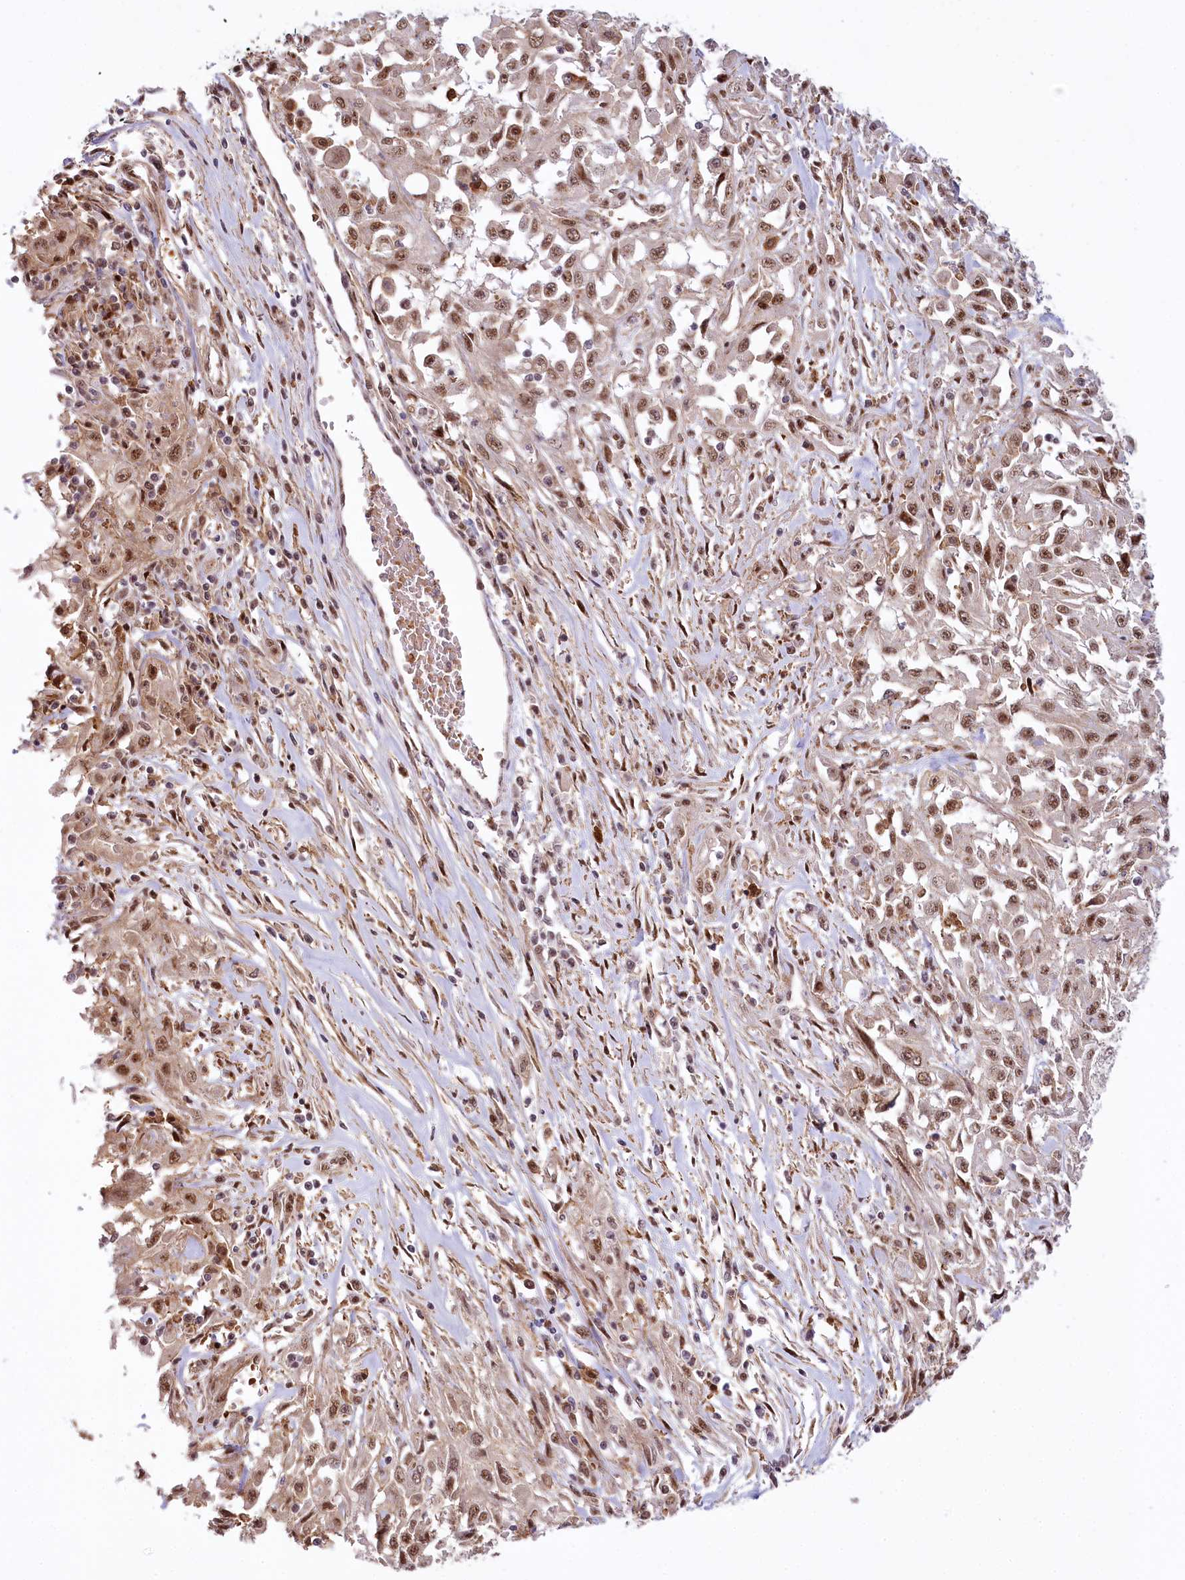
{"staining": {"intensity": "moderate", "quantity": ">75%", "location": "nuclear"}, "tissue": "skin cancer", "cell_type": "Tumor cells", "image_type": "cancer", "snomed": [{"axis": "morphology", "description": "Squamous cell carcinoma, NOS"}, {"axis": "morphology", "description": "Squamous cell carcinoma, metastatic, NOS"}, {"axis": "topography", "description": "Skin"}, {"axis": "topography", "description": "Lymph node"}], "caption": "The image reveals a brown stain indicating the presence of a protein in the nuclear of tumor cells in metastatic squamous cell carcinoma (skin).", "gene": "TUBGCP2", "patient": {"sex": "male", "age": 75}}